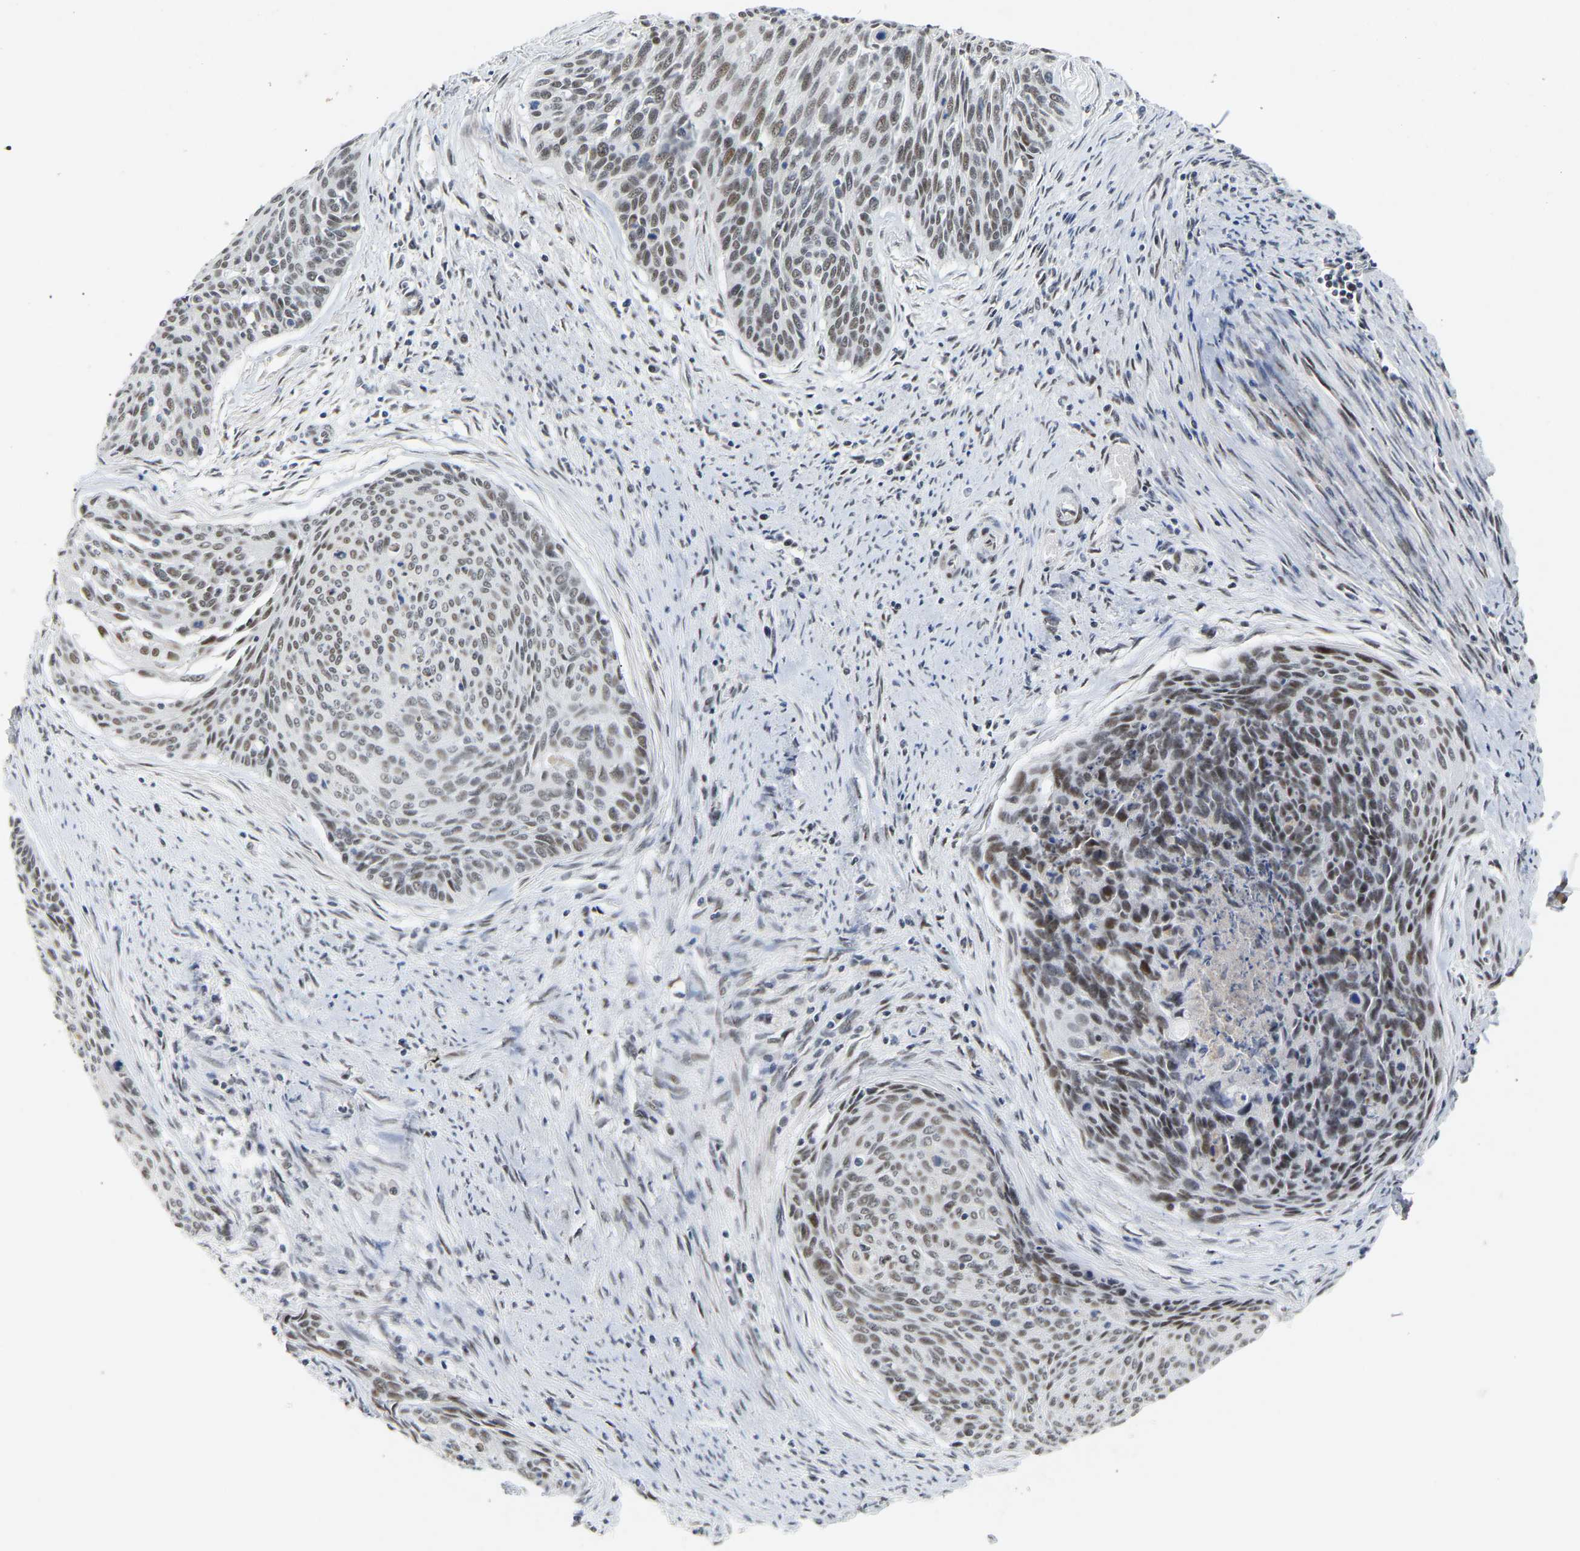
{"staining": {"intensity": "weak", "quantity": "<25%", "location": "nuclear"}, "tissue": "cervical cancer", "cell_type": "Tumor cells", "image_type": "cancer", "snomed": [{"axis": "morphology", "description": "Squamous cell carcinoma, NOS"}, {"axis": "topography", "description": "Cervix"}], "caption": "IHC of cervical cancer (squamous cell carcinoma) reveals no staining in tumor cells. (DAB IHC visualized using brightfield microscopy, high magnification).", "gene": "NELFB", "patient": {"sex": "female", "age": 55}}